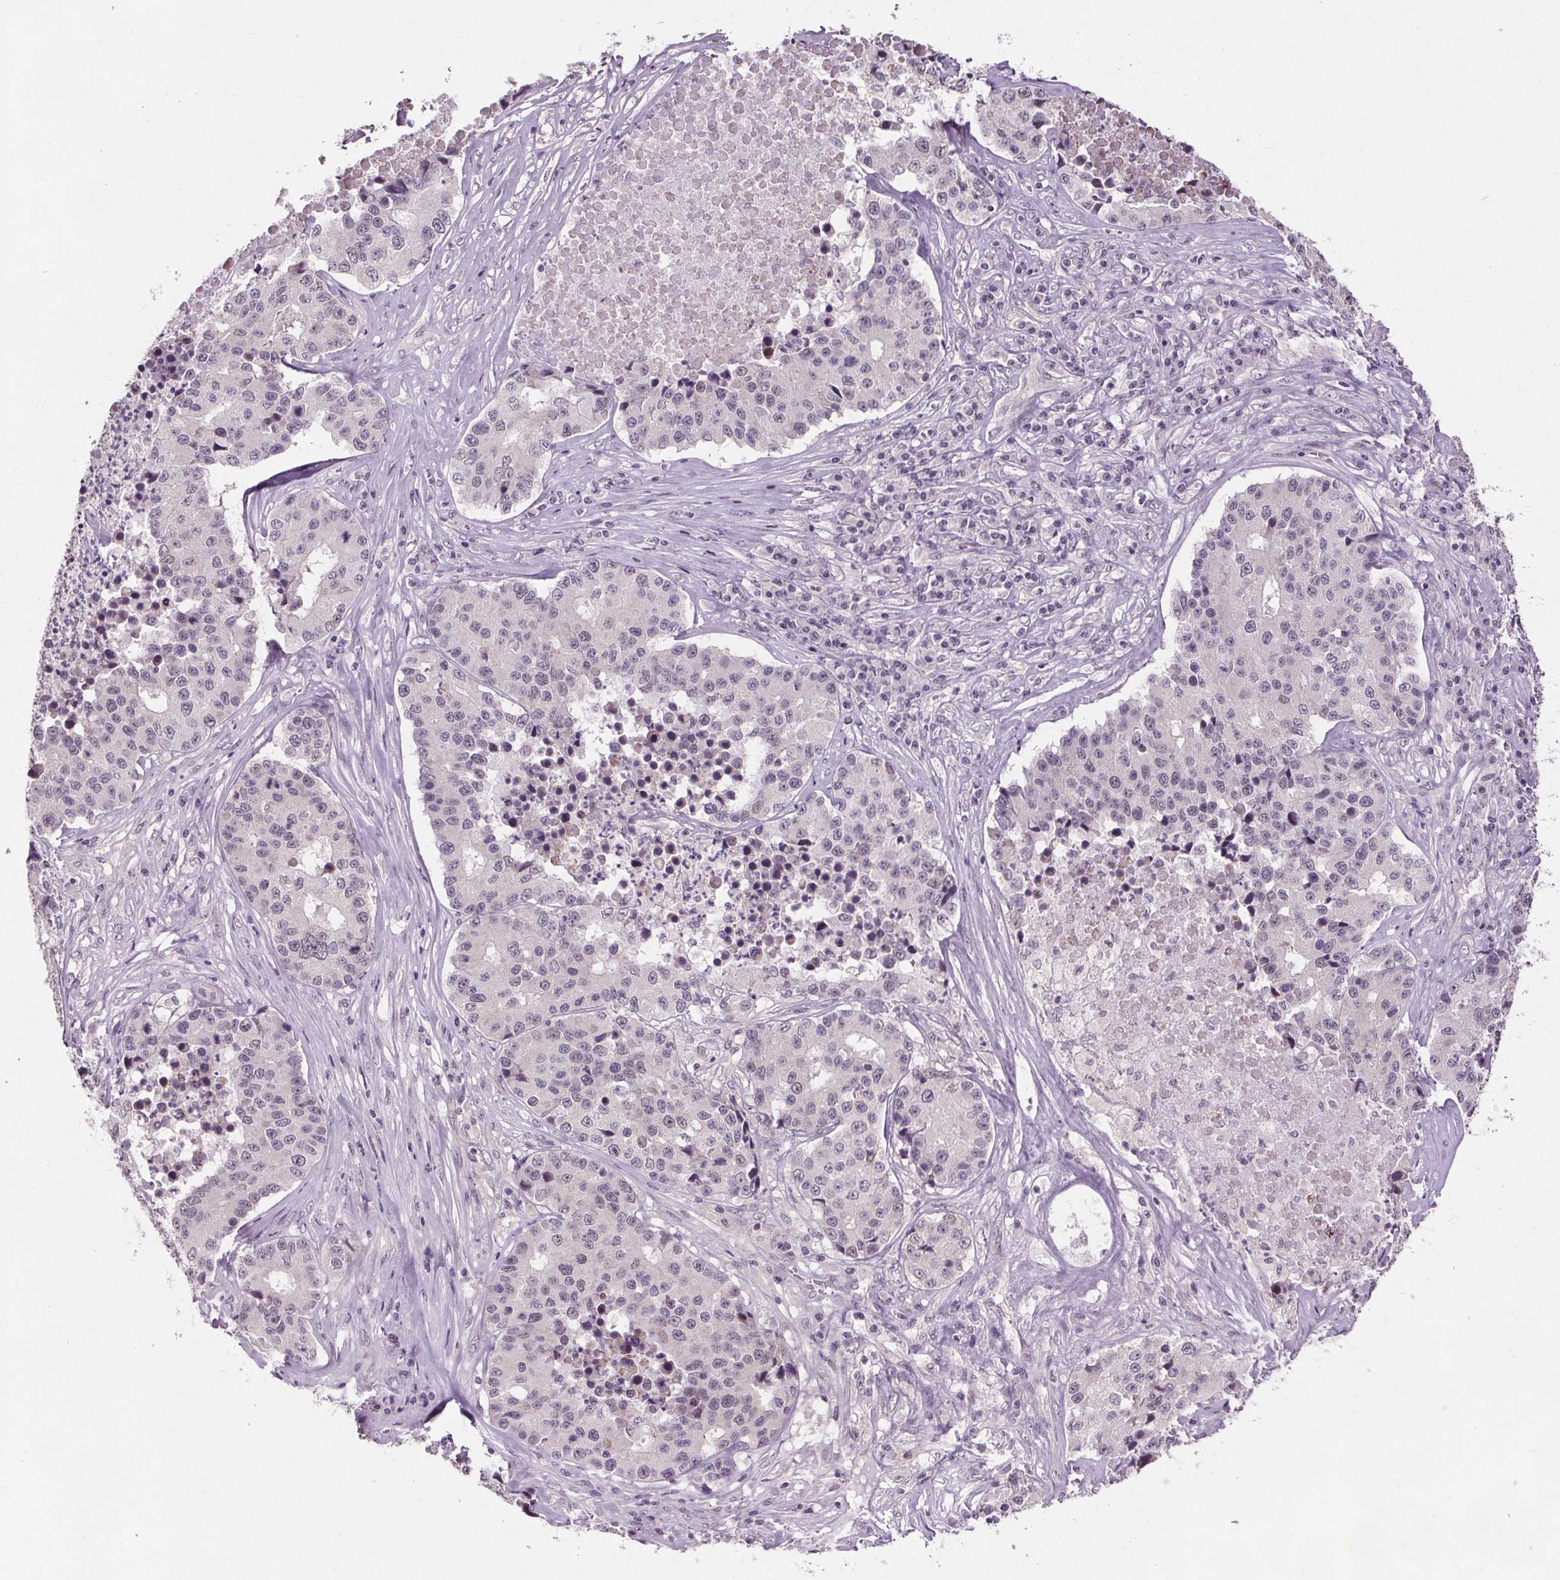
{"staining": {"intensity": "weak", "quantity": "<25%", "location": "nuclear"}, "tissue": "stomach cancer", "cell_type": "Tumor cells", "image_type": "cancer", "snomed": [{"axis": "morphology", "description": "Adenocarcinoma, NOS"}, {"axis": "topography", "description": "Stomach"}], "caption": "IHC histopathology image of neoplastic tissue: stomach cancer stained with DAB displays no significant protein staining in tumor cells.", "gene": "SLC2A9", "patient": {"sex": "male", "age": 71}}